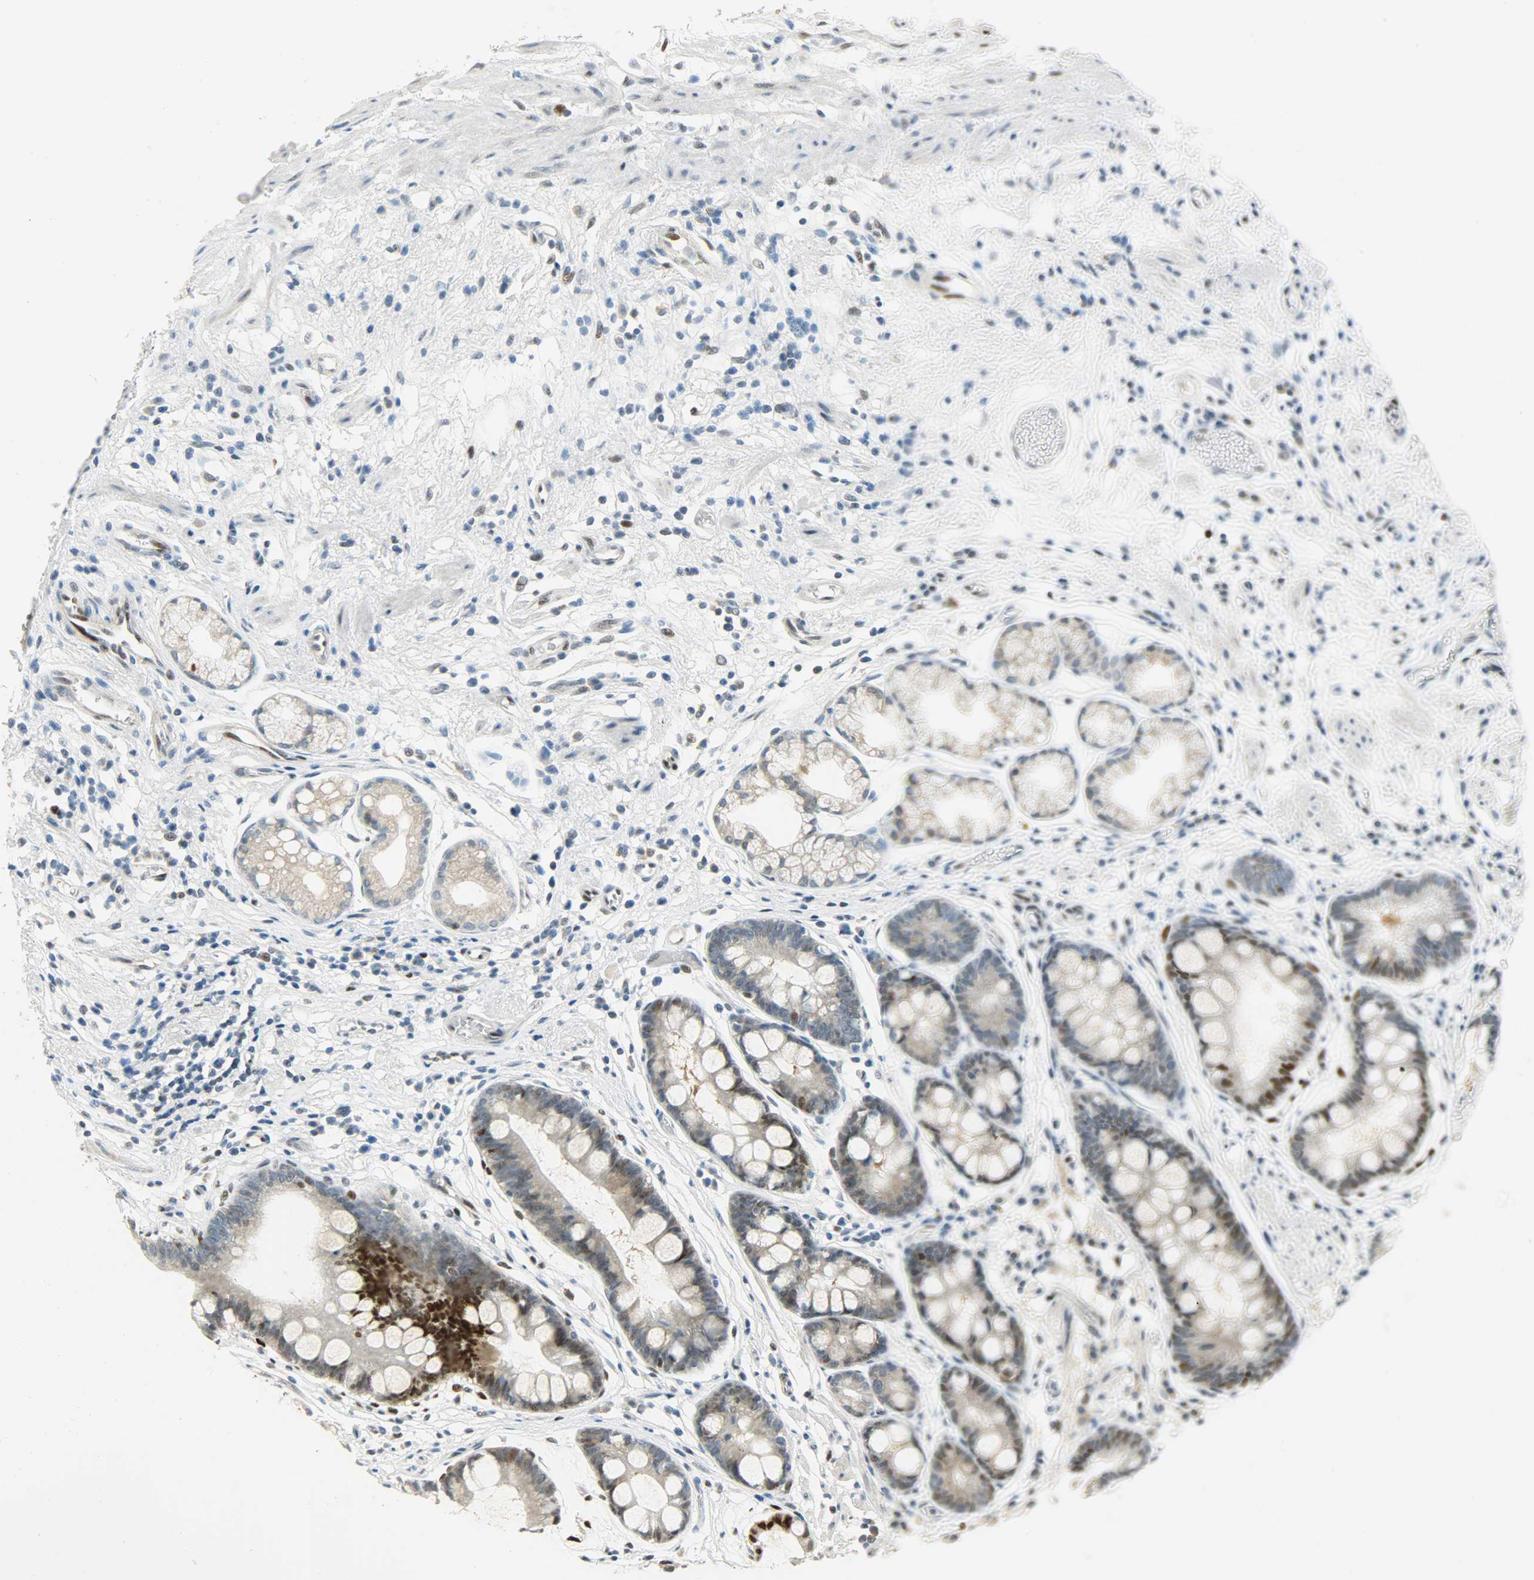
{"staining": {"intensity": "weak", "quantity": "25%-75%", "location": "nuclear"}, "tissue": "stomach", "cell_type": "Glandular cells", "image_type": "normal", "snomed": [{"axis": "morphology", "description": "Normal tissue, NOS"}, {"axis": "morphology", "description": "Inflammation, NOS"}, {"axis": "topography", "description": "Stomach, lower"}], "caption": "This photomicrograph exhibits IHC staining of benign human stomach, with low weak nuclear positivity in approximately 25%-75% of glandular cells.", "gene": "JUNB", "patient": {"sex": "male", "age": 59}}